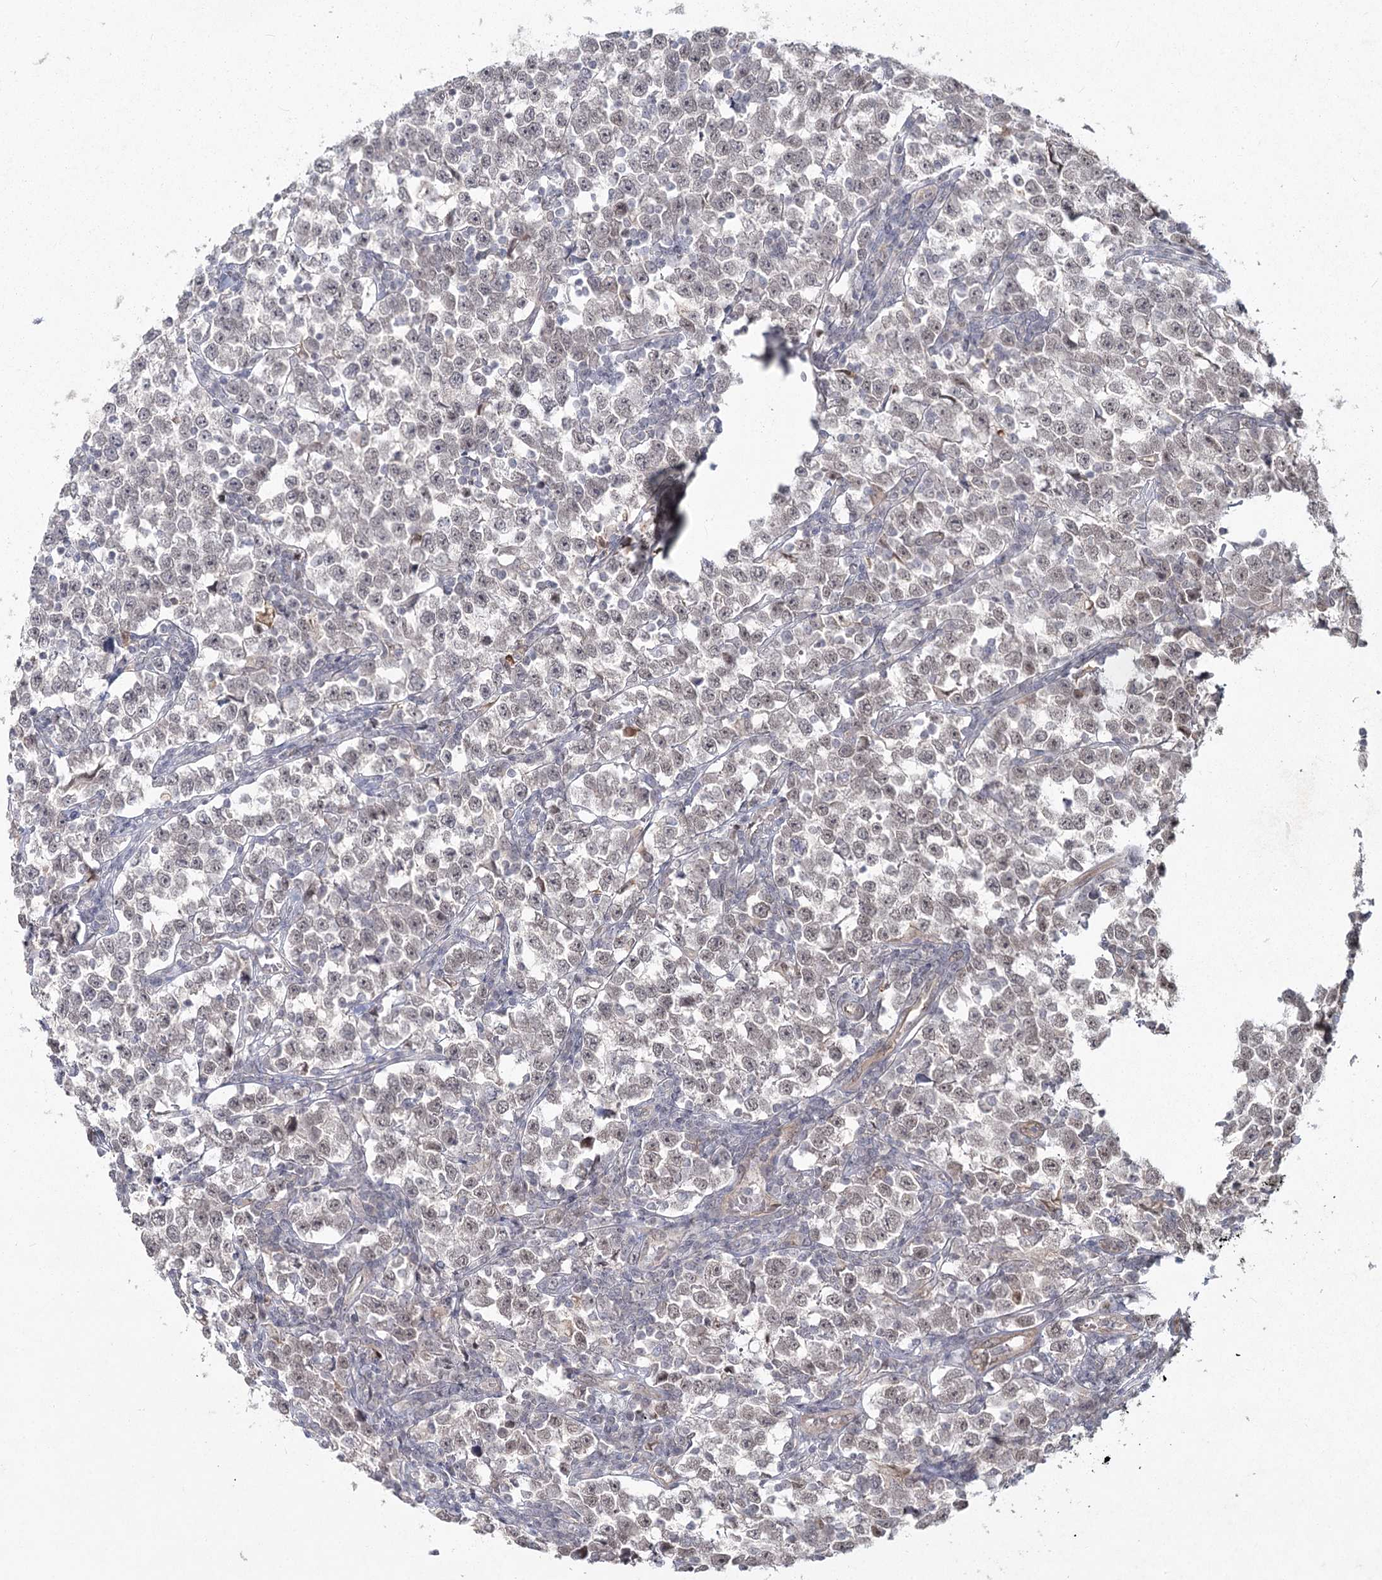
{"staining": {"intensity": "weak", "quantity": "25%-75%", "location": "nuclear"}, "tissue": "testis cancer", "cell_type": "Tumor cells", "image_type": "cancer", "snomed": [{"axis": "morphology", "description": "Normal tissue, NOS"}, {"axis": "morphology", "description": "Seminoma, NOS"}, {"axis": "topography", "description": "Testis"}], "caption": "This histopathology image demonstrates immunohistochemistry staining of testis cancer (seminoma), with low weak nuclear expression in about 25%-75% of tumor cells.", "gene": "AP2M1", "patient": {"sex": "male", "age": 43}}